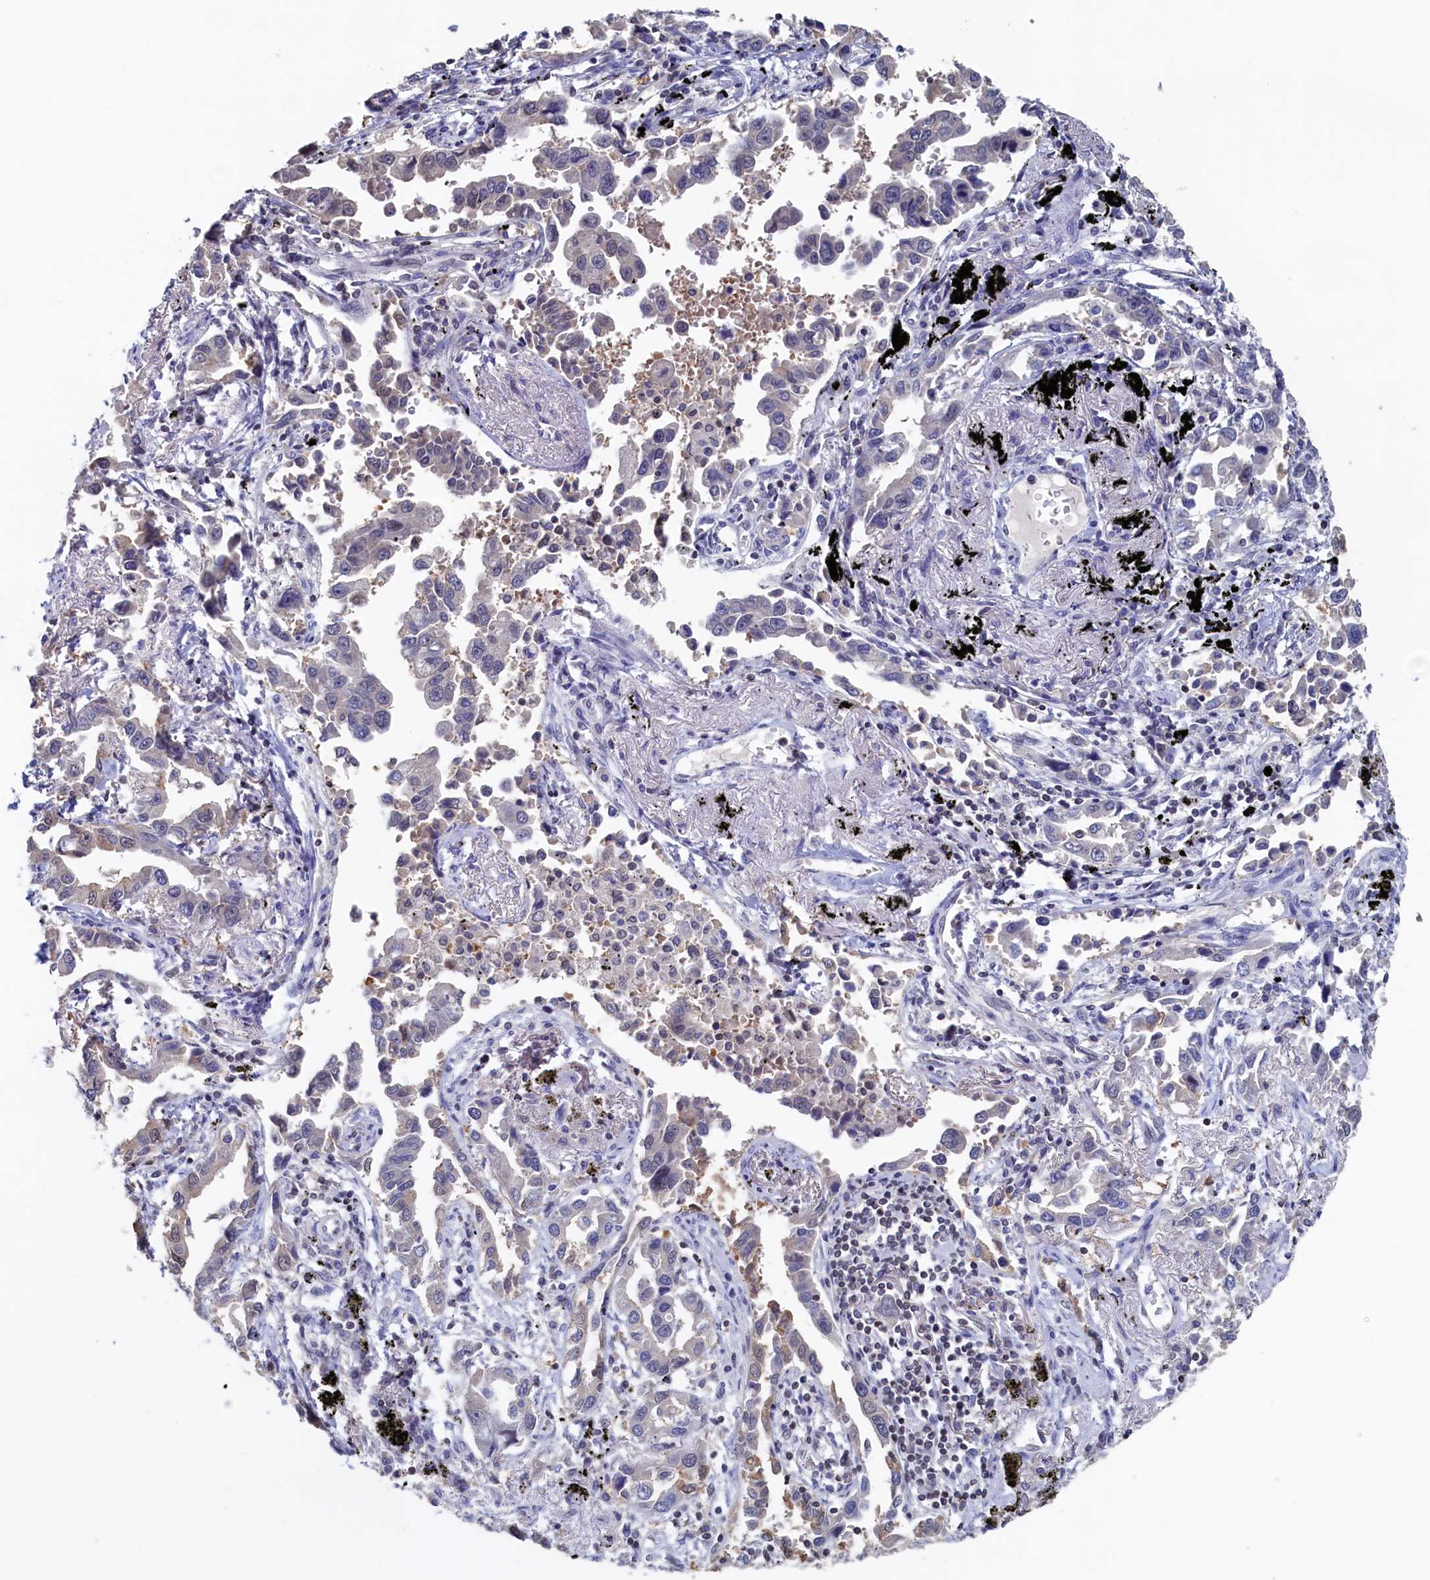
{"staining": {"intensity": "weak", "quantity": "<25%", "location": "cytoplasmic/membranous"}, "tissue": "lung cancer", "cell_type": "Tumor cells", "image_type": "cancer", "snomed": [{"axis": "morphology", "description": "Adenocarcinoma, NOS"}, {"axis": "topography", "description": "Lung"}], "caption": "The immunohistochemistry histopathology image has no significant expression in tumor cells of lung cancer (adenocarcinoma) tissue.", "gene": "C11orf54", "patient": {"sex": "male", "age": 67}}